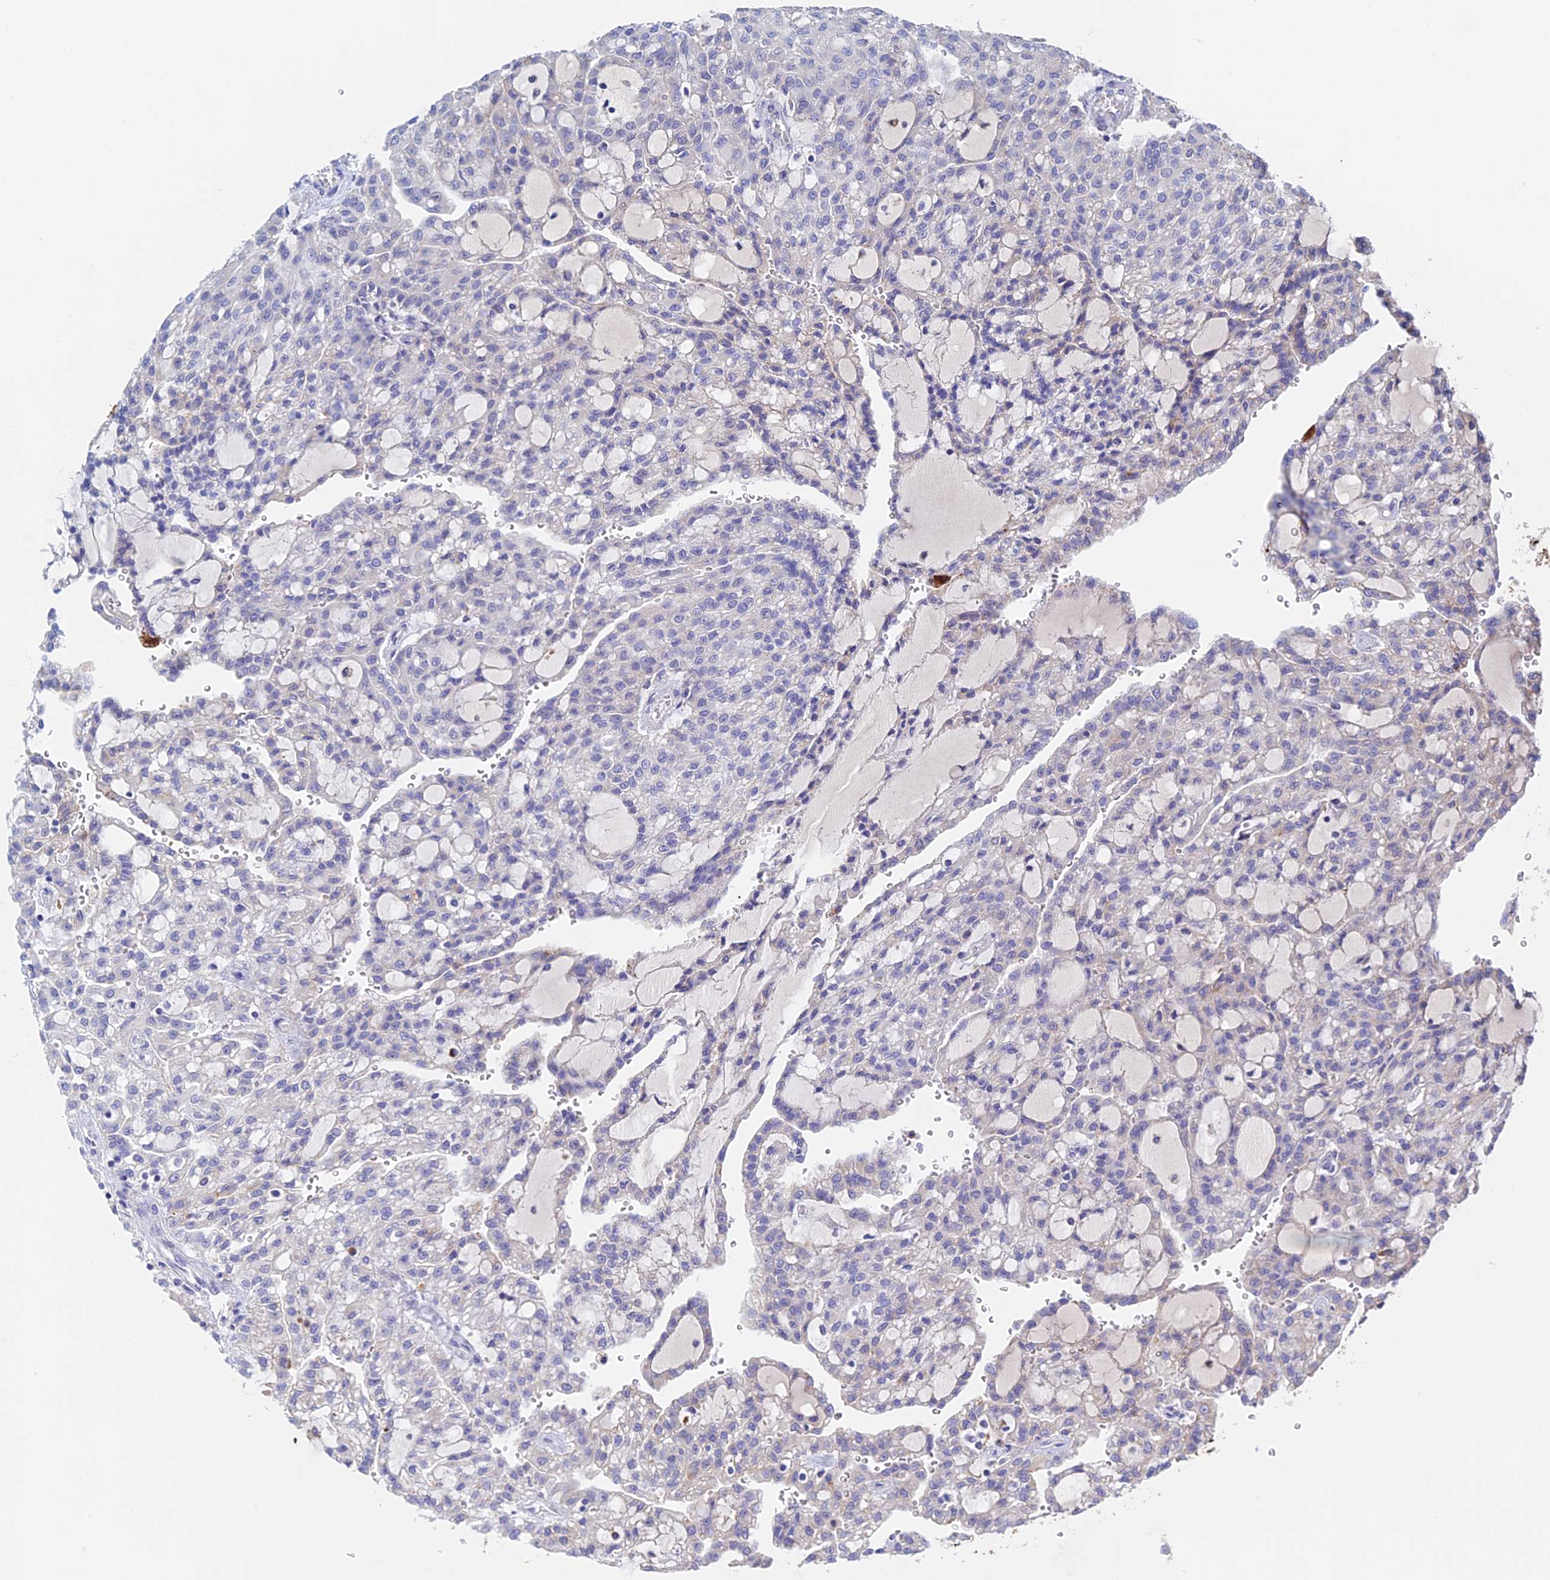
{"staining": {"intensity": "negative", "quantity": "none", "location": "none"}, "tissue": "renal cancer", "cell_type": "Tumor cells", "image_type": "cancer", "snomed": [{"axis": "morphology", "description": "Adenocarcinoma, NOS"}, {"axis": "topography", "description": "Kidney"}], "caption": "Immunohistochemistry photomicrograph of adenocarcinoma (renal) stained for a protein (brown), which reveals no positivity in tumor cells.", "gene": "RPGRIP1L", "patient": {"sex": "male", "age": 63}}